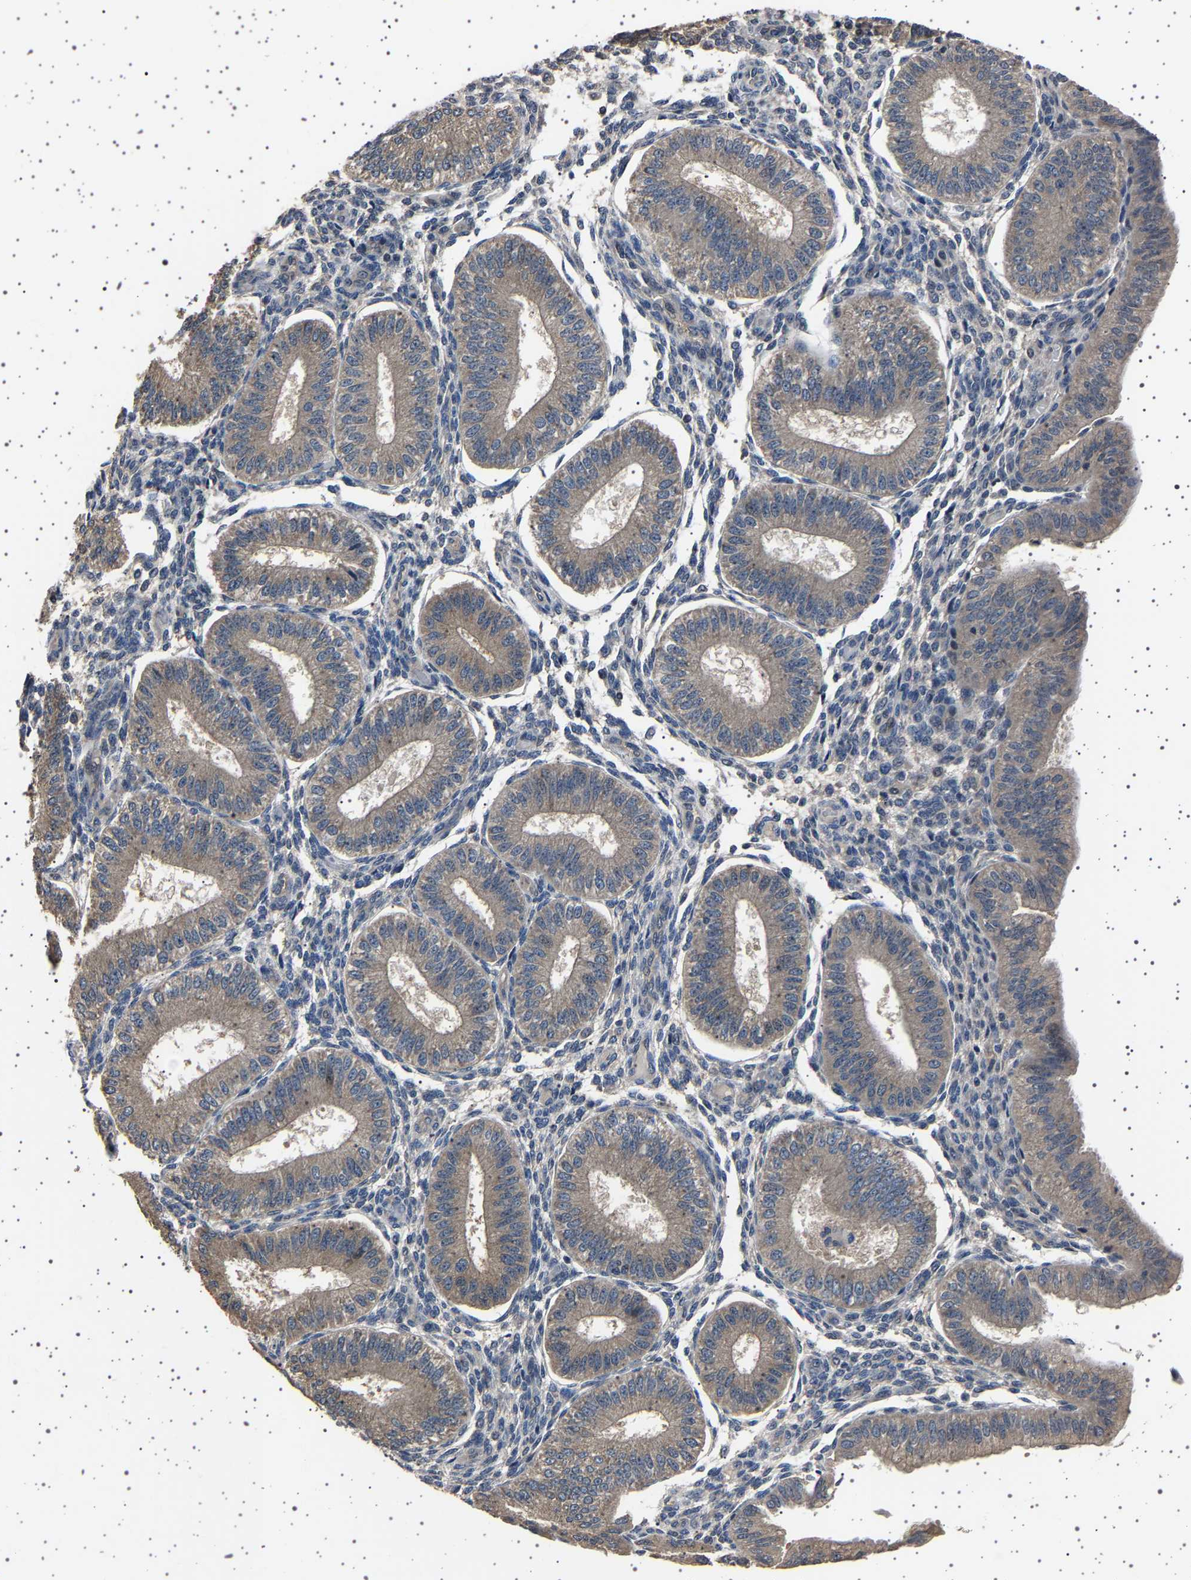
{"staining": {"intensity": "weak", "quantity": "<25%", "location": "cytoplasmic/membranous"}, "tissue": "endometrium", "cell_type": "Cells in endometrial stroma", "image_type": "normal", "snomed": [{"axis": "morphology", "description": "Normal tissue, NOS"}, {"axis": "topography", "description": "Endometrium"}], "caption": "High magnification brightfield microscopy of unremarkable endometrium stained with DAB (brown) and counterstained with hematoxylin (blue): cells in endometrial stroma show no significant expression. The staining was performed using DAB to visualize the protein expression in brown, while the nuclei were stained in blue with hematoxylin (Magnification: 20x).", "gene": "NCKAP1", "patient": {"sex": "female", "age": 39}}